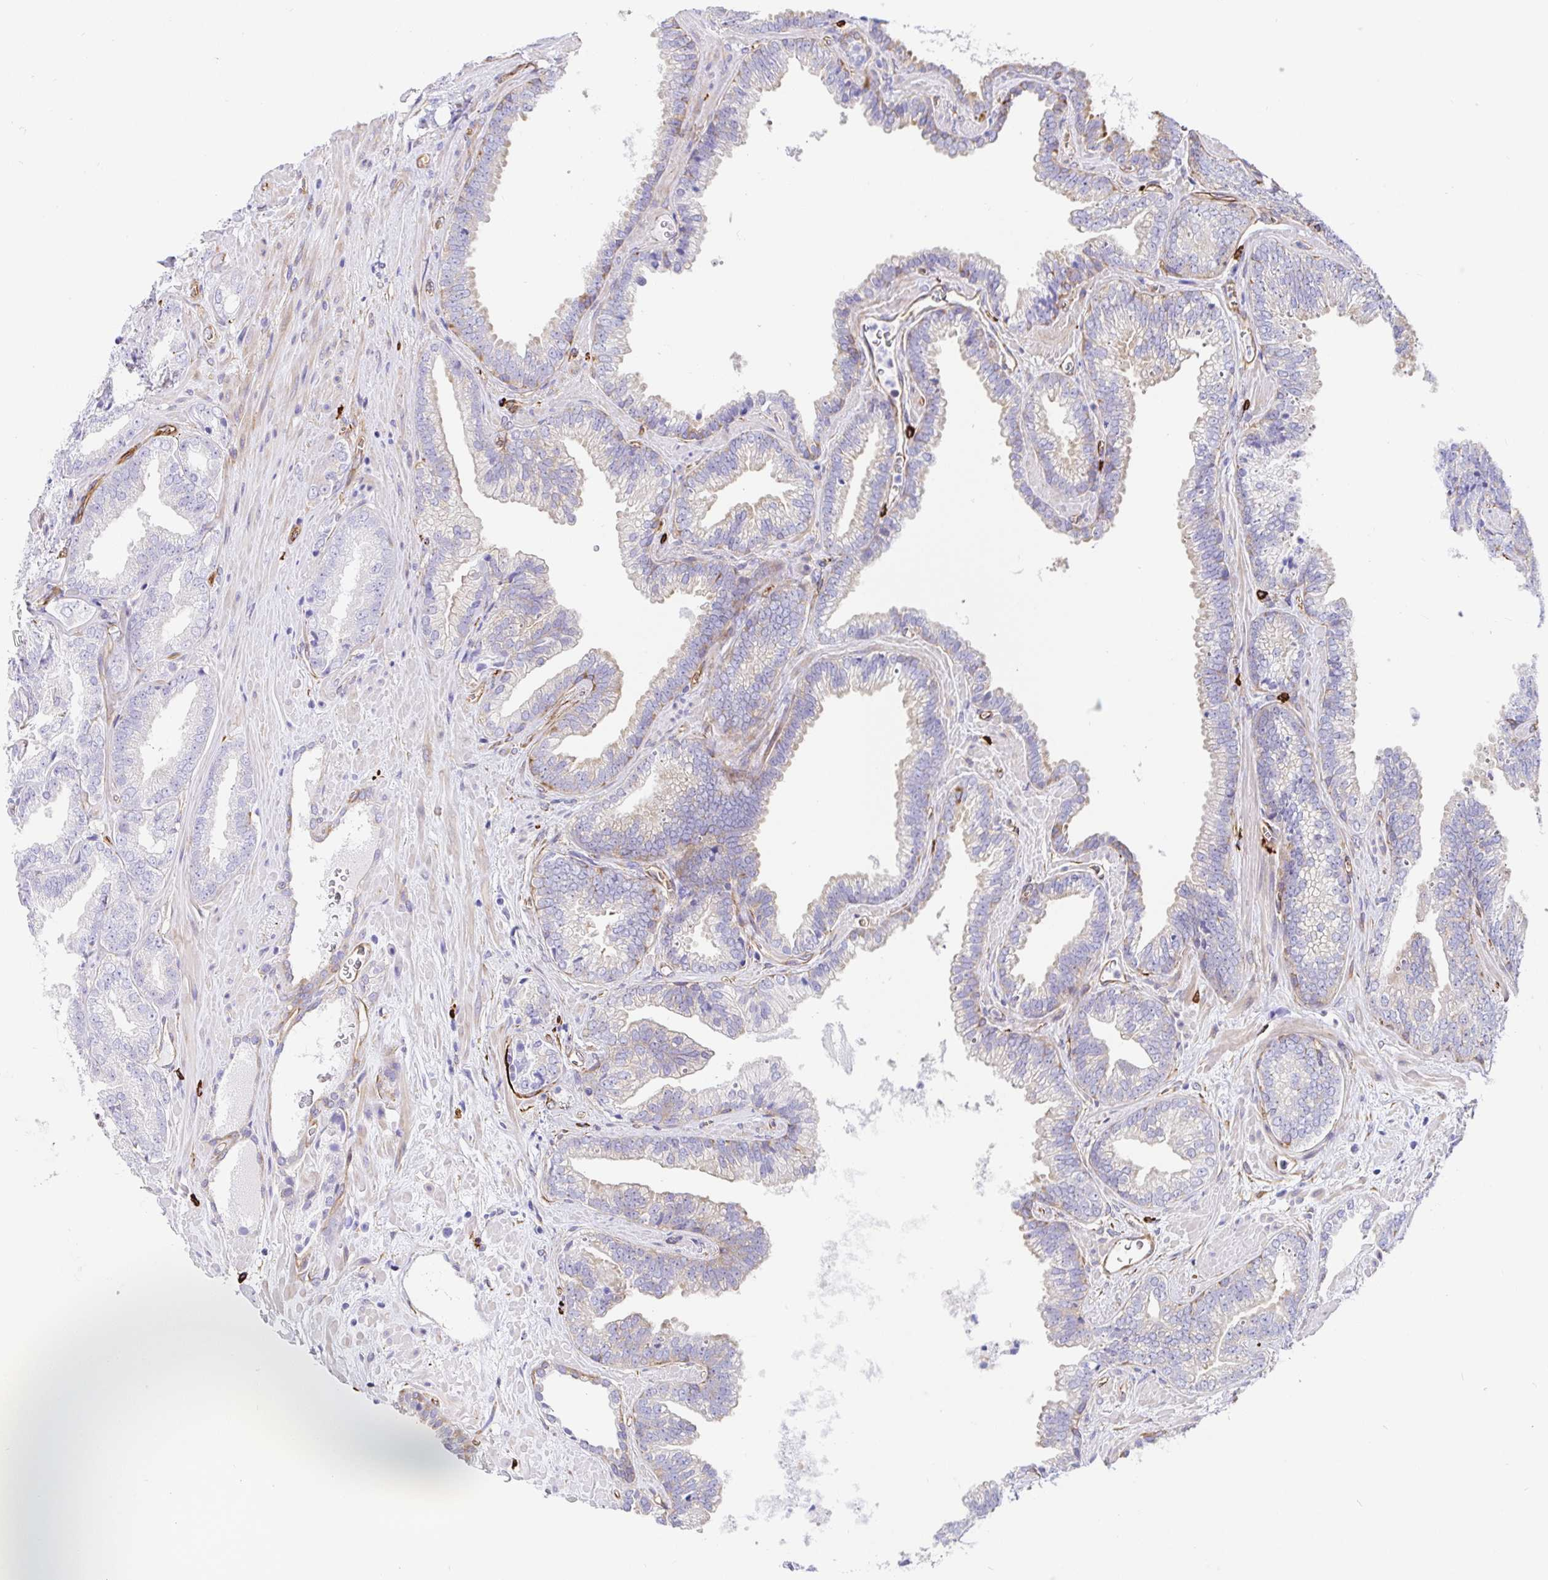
{"staining": {"intensity": "negative", "quantity": "none", "location": "none"}, "tissue": "prostate cancer", "cell_type": "Tumor cells", "image_type": "cancer", "snomed": [{"axis": "morphology", "description": "Adenocarcinoma, High grade"}, {"axis": "topography", "description": "Prostate"}], "caption": "There is no significant positivity in tumor cells of prostate cancer (adenocarcinoma (high-grade)).", "gene": "DOCK1", "patient": {"sex": "male", "age": 68}}